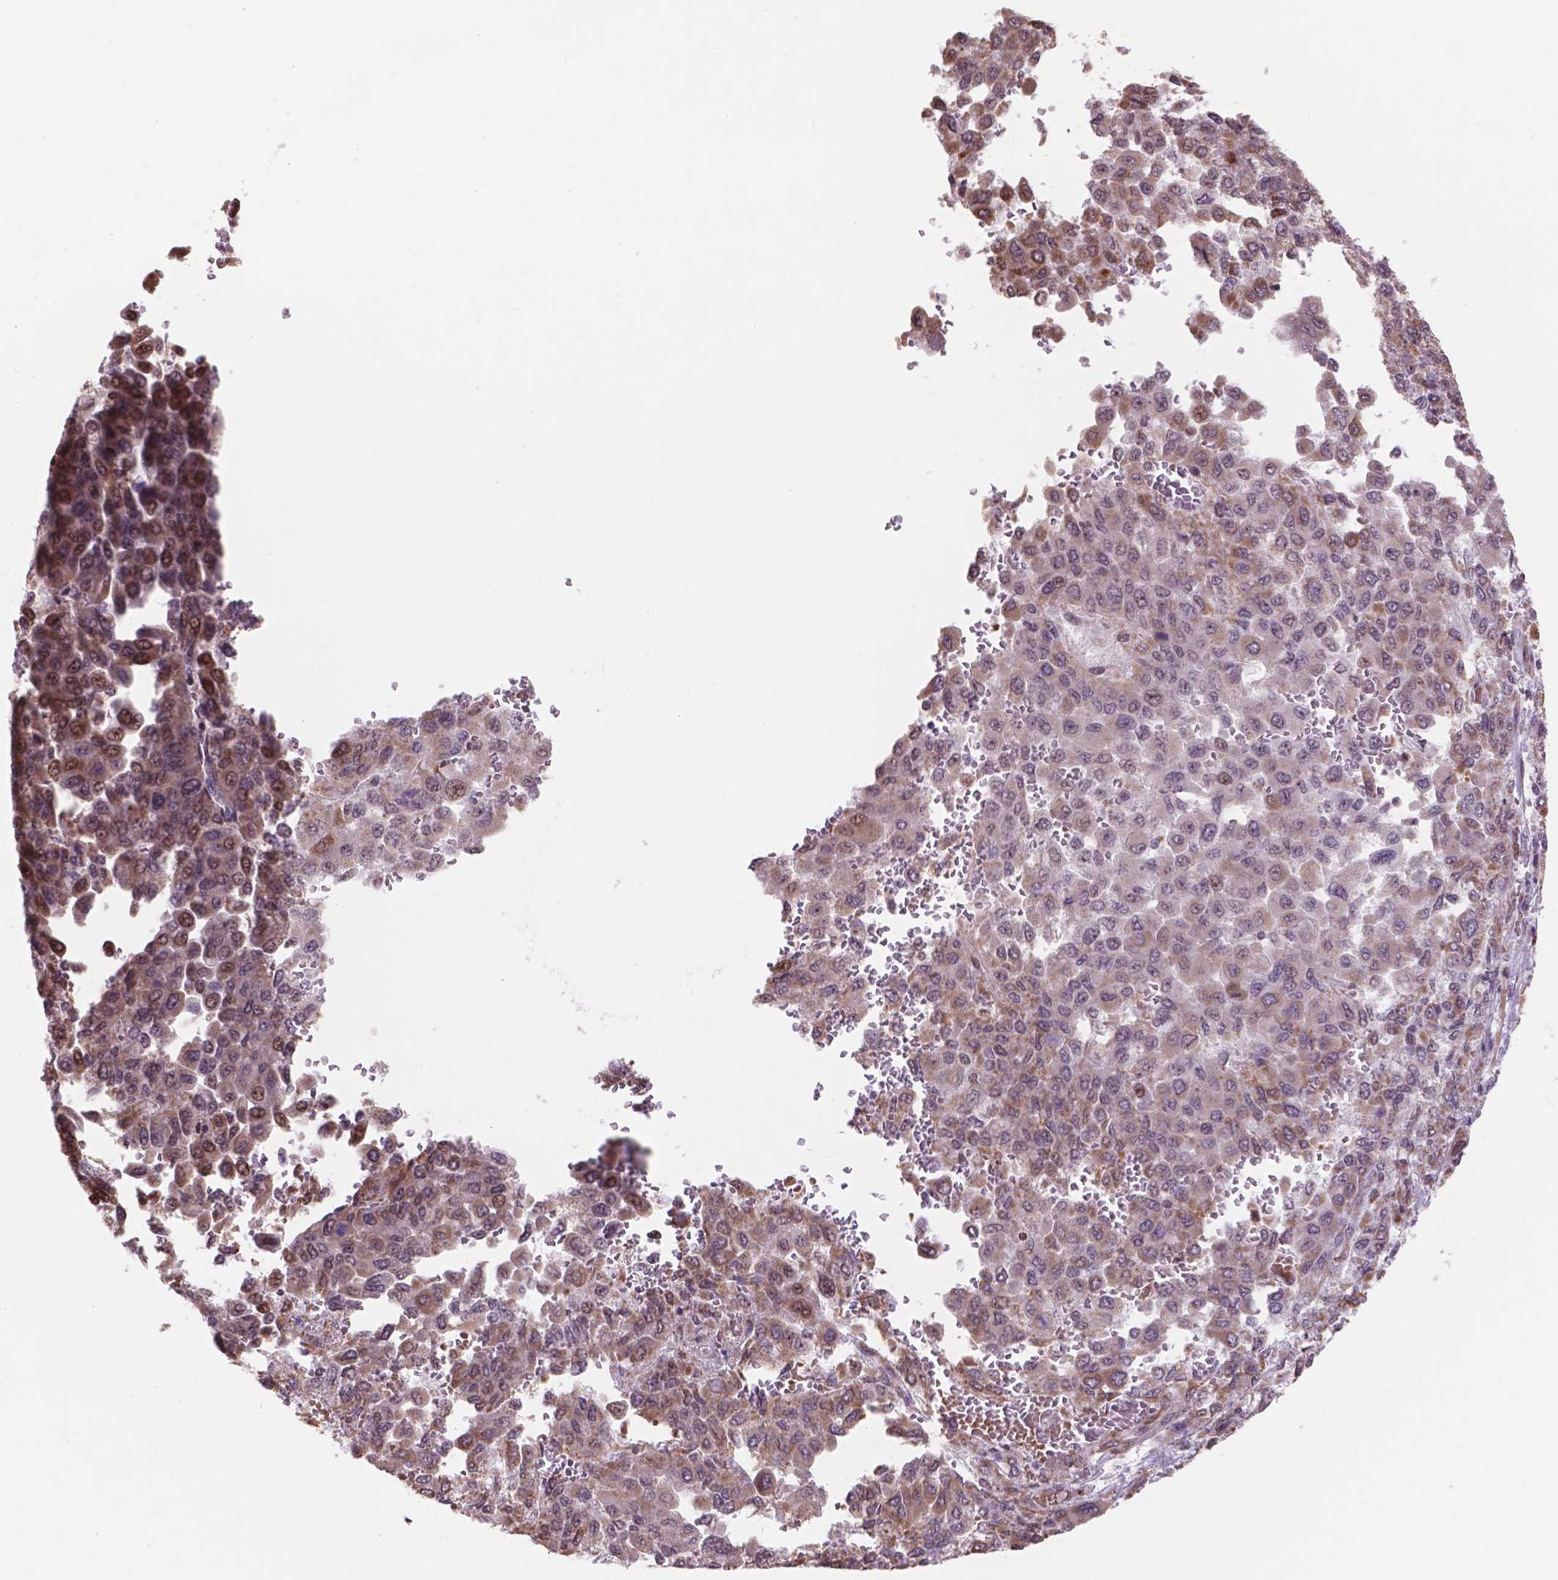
{"staining": {"intensity": "moderate", "quantity": ">75%", "location": "cytoplasmic/membranous"}, "tissue": "liver cancer", "cell_type": "Tumor cells", "image_type": "cancer", "snomed": [{"axis": "morphology", "description": "Carcinoma, Hepatocellular, NOS"}, {"axis": "topography", "description": "Liver"}], "caption": "Tumor cells demonstrate medium levels of moderate cytoplasmic/membranous expression in approximately >75% of cells in liver hepatocellular carcinoma. Nuclei are stained in blue.", "gene": "NDUFA10", "patient": {"sex": "female", "age": 41}}